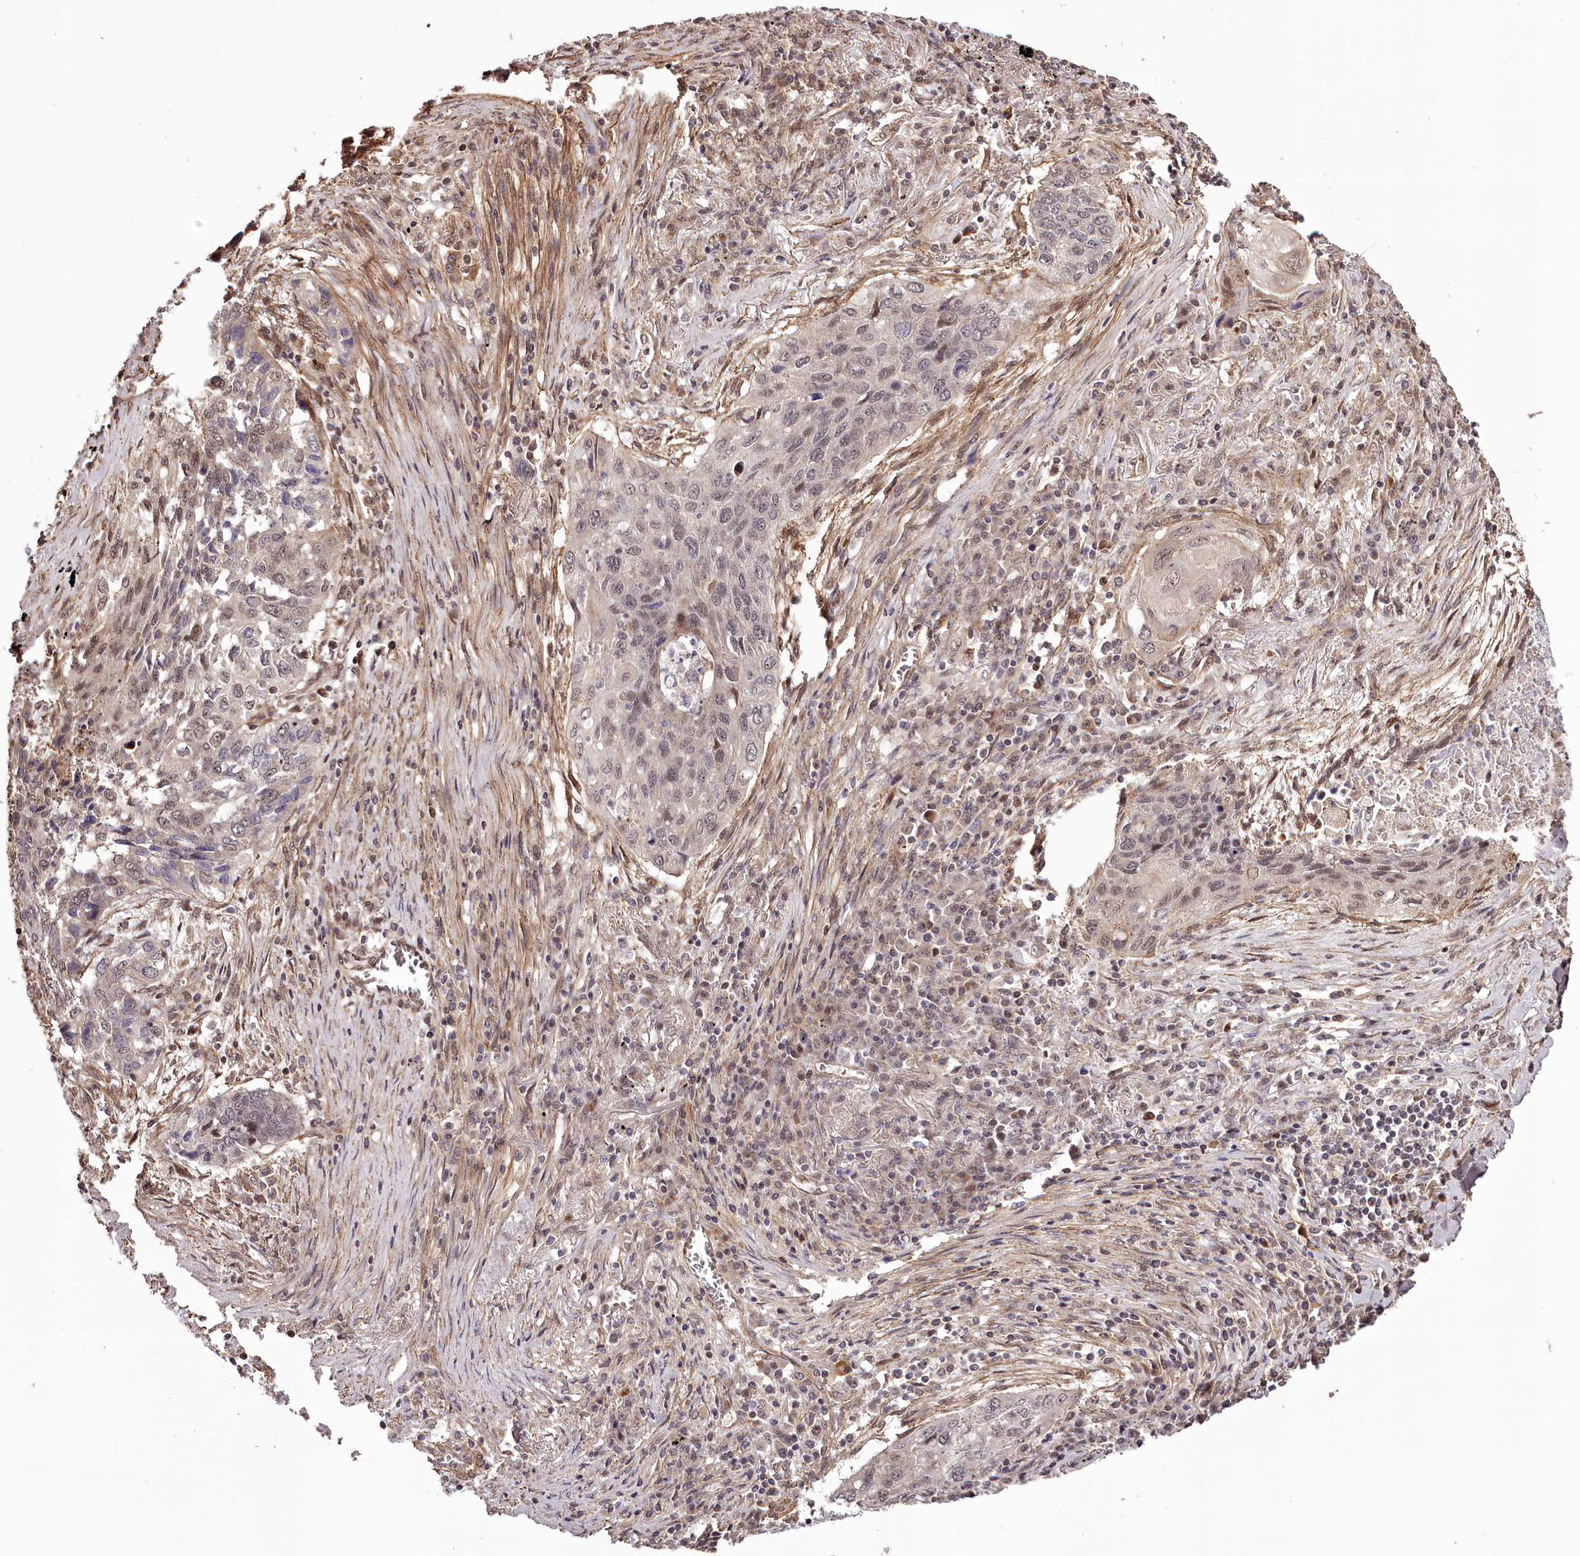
{"staining": {"intensity": "weak", "quantity": "<25%", "location": "nuclear"}, "tissue": "lung cancer", "cell_type": "Tumor cells", "image_type": "cancer", "snomed": [{"axis": "morphology", "description": "Squamous cell carcinoma, NOS"}, {"axis": "topography", "description": "Lung"}], "caption": "Lung cancer (squamous cell carcinoma) stained for a protein using IHC exhibits no expression tumor cells.", "gene": "TTC33", "patient": {"sex": "female", "age": 63}}